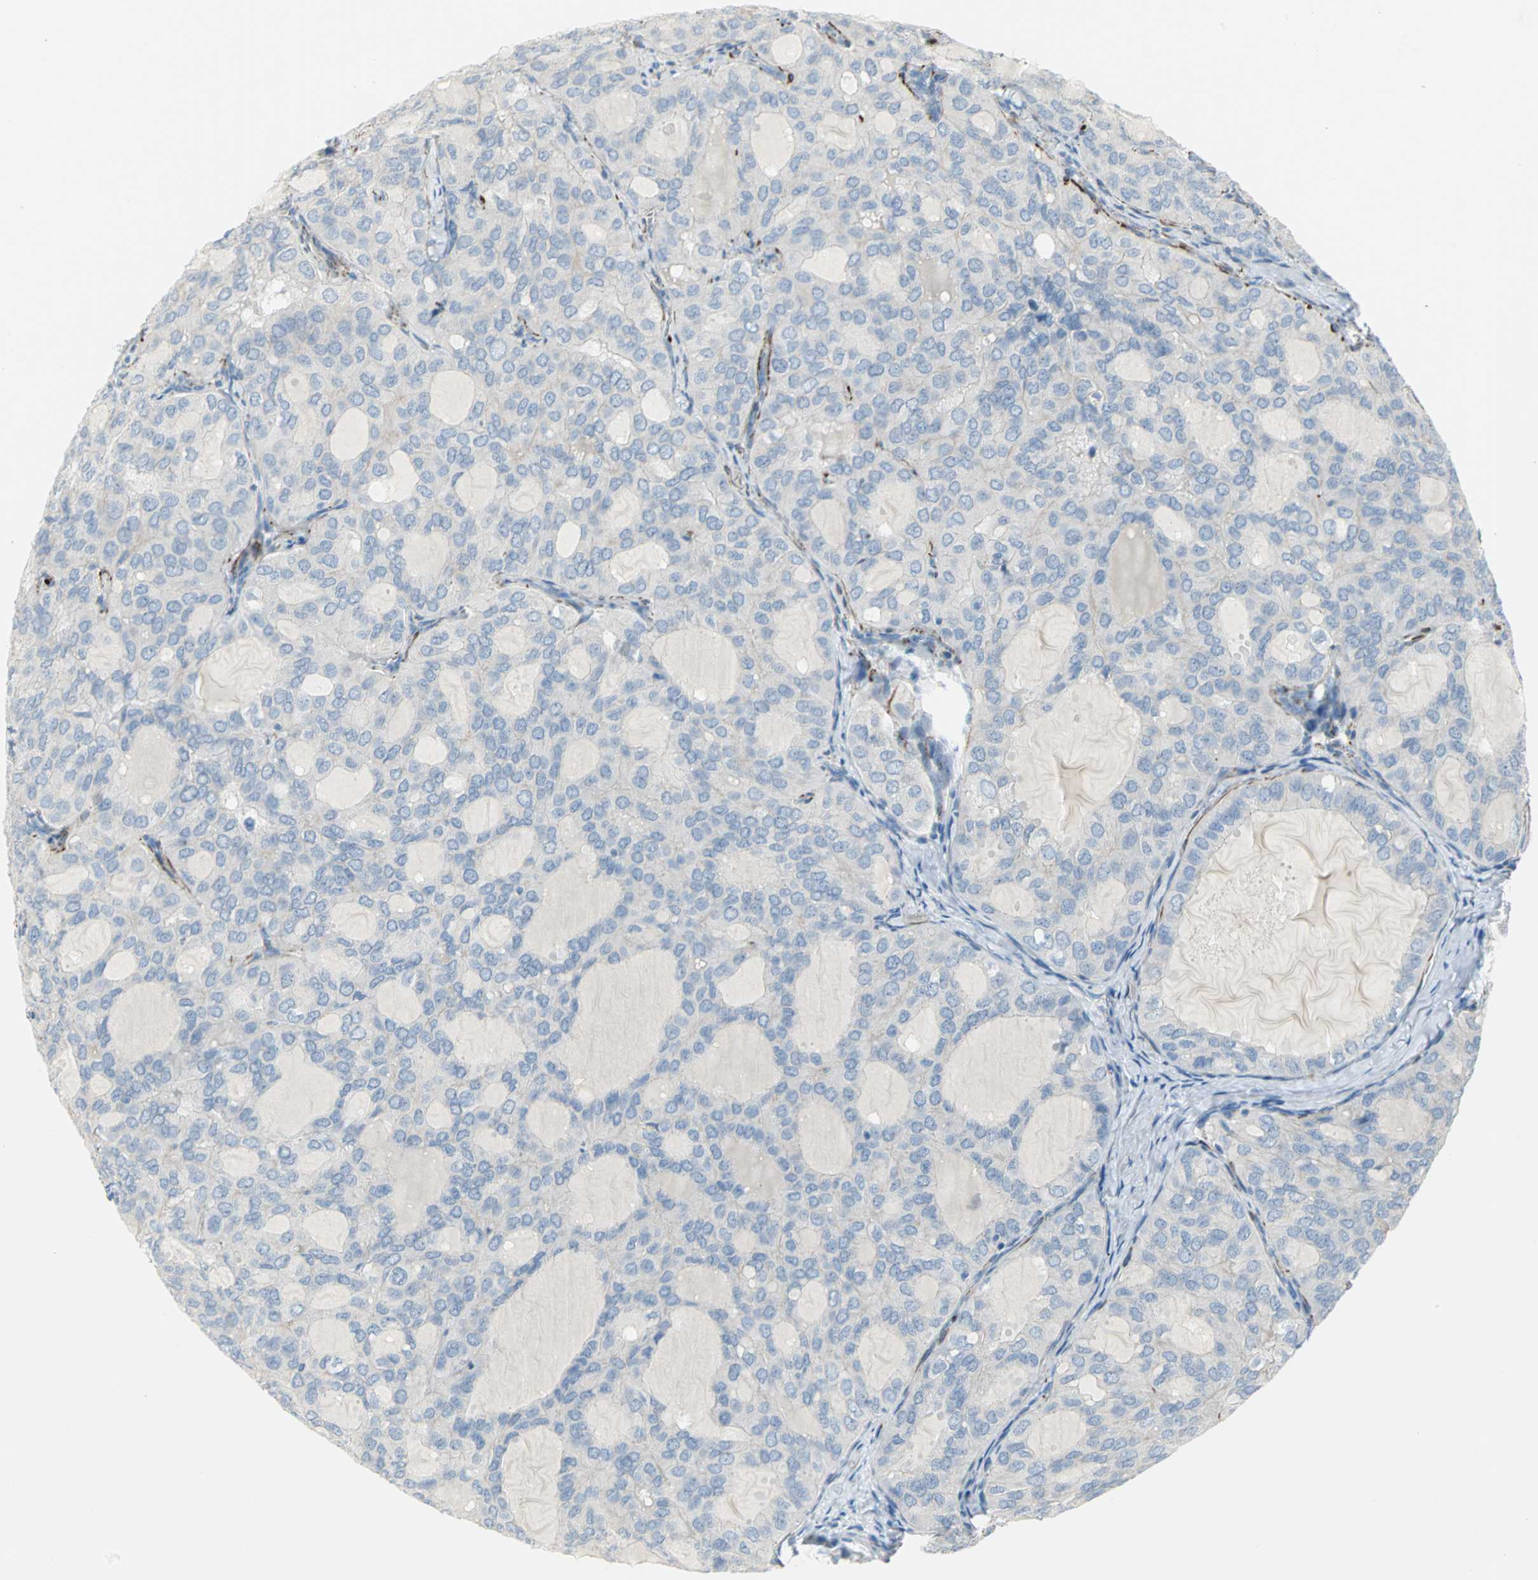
{"staining": {"intensity": "negative", "quantity": "none", "location": "none"}, "tissue": "thyroid cancer", "cell_type": "Tumor cells", "image_type": "cancer", "snomed": [{"axis": "morphology", "description": "Follicular adenoma carcinoma, NOS"}, {"axis": "topography", "description": "Thyroid gland"}], "caption": "Immunohistochemistry (IHC) of human thyroid cancer displays no staining in tumor cells.", "gene": "ALOX15", "patient": {"sex": "male", "age": 75}}